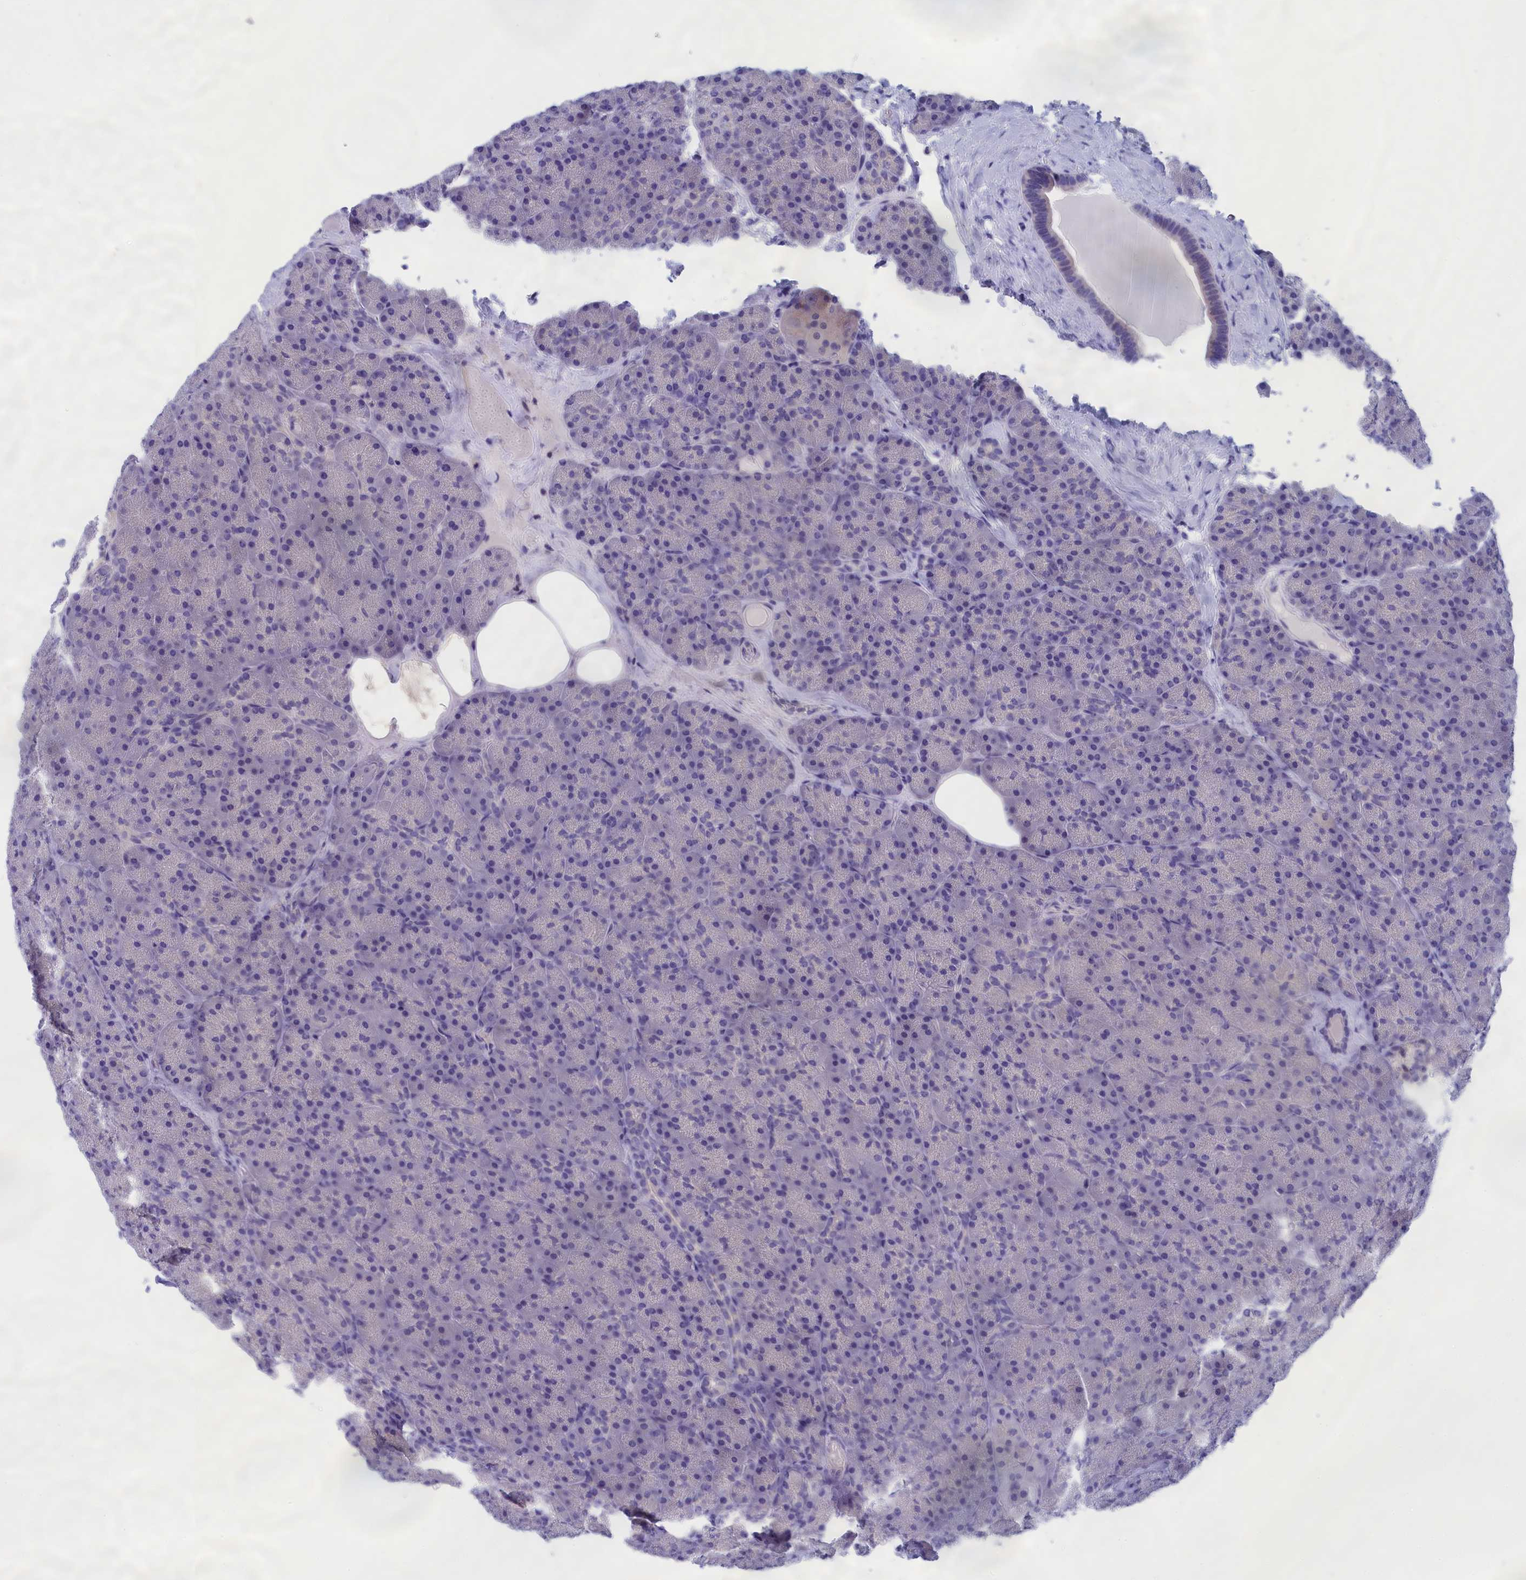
{"staining": {"intensity": "negative", "quantity": "none", "location": "none"}, "tissue": "pancreas", "cell_type": "Exocrine glandular cells", "image_type": "normal", "snomed": [{"axis": "morphology", "description": "Normal tissue, NOS"}, {"axis": "topography", "description": "Pancreas"}], "caption": "A high-resolution photomicrograph shows IHC staining of normal pancreas, which shows no significant expression in exocrine glandular cells.", "gene": "VPS35L", "patient": {"sex": "male", "age": 36}}